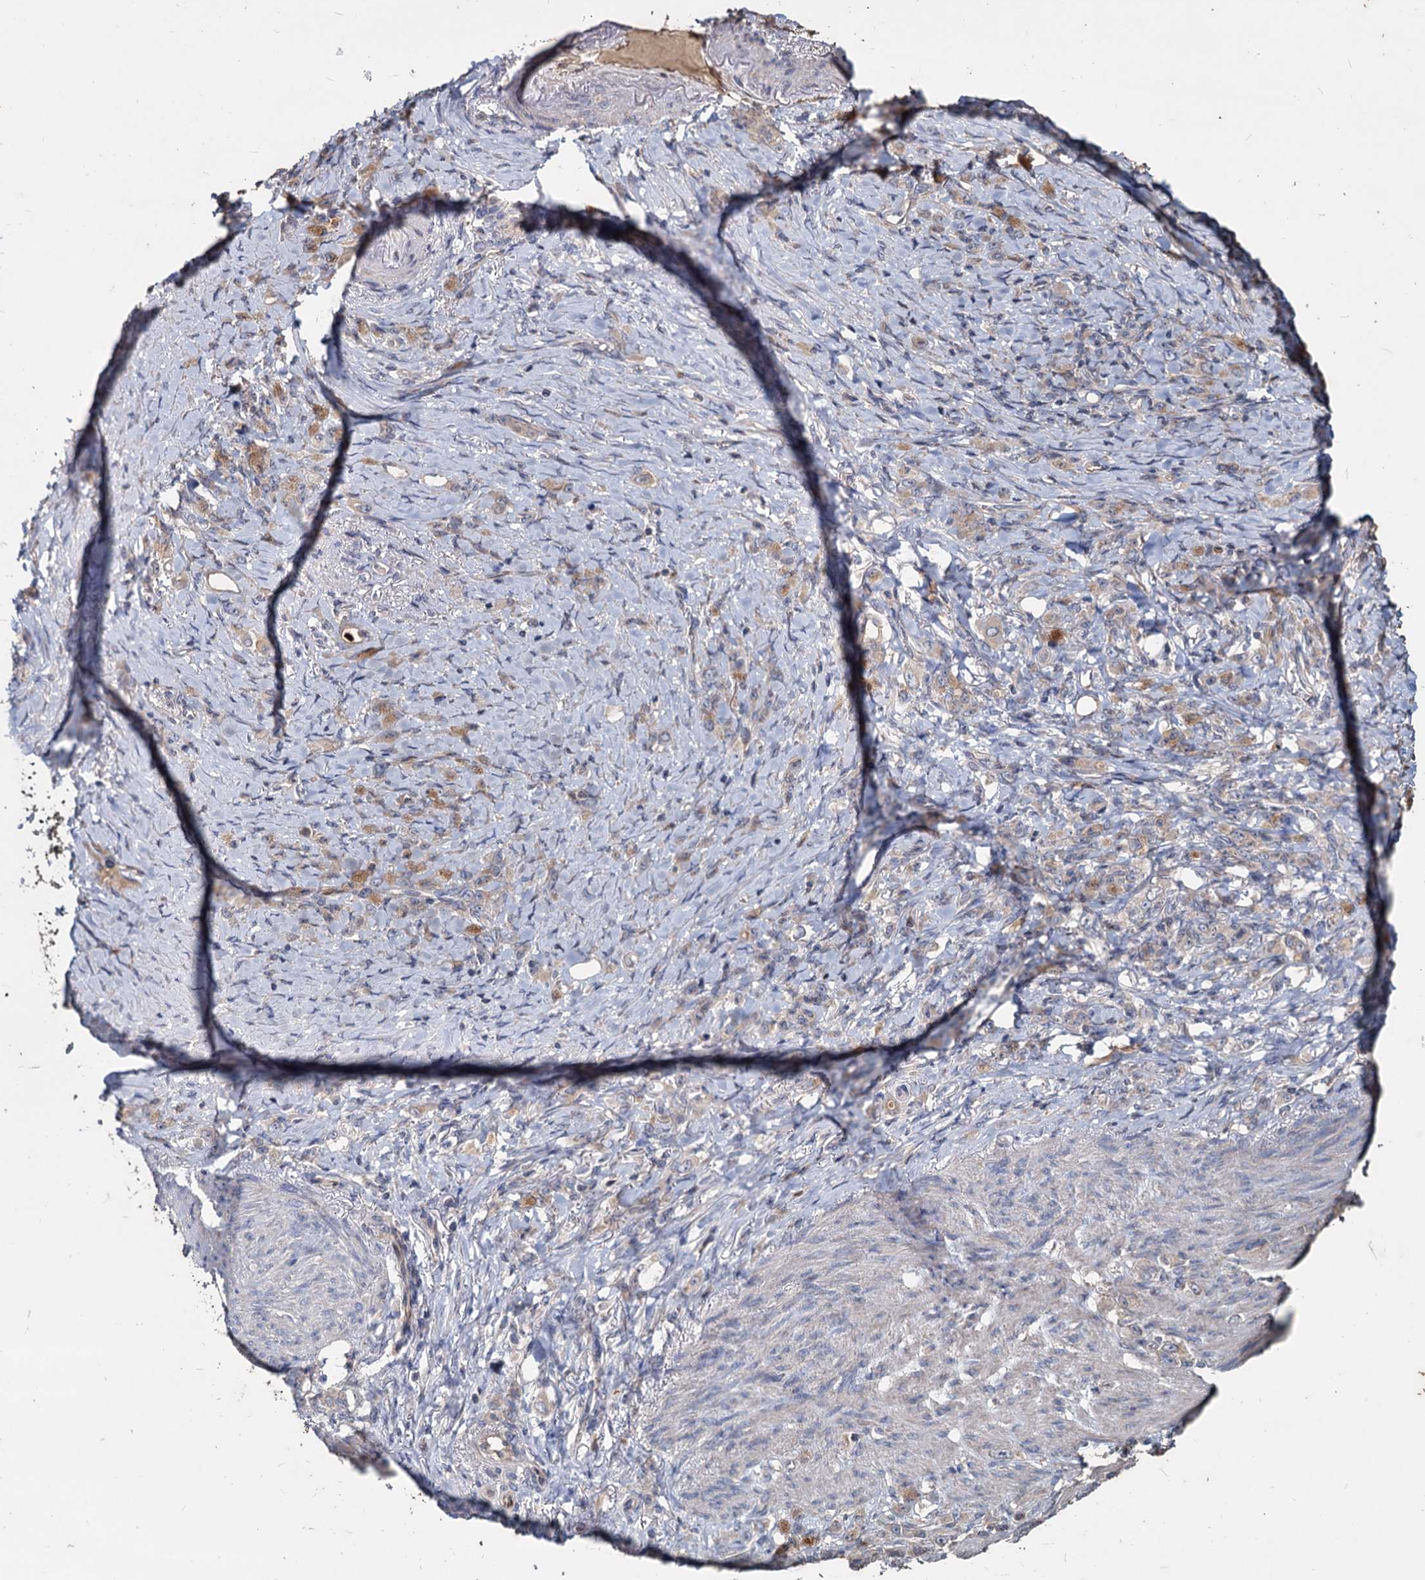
{"staining": {"intensity": "negative", "quantity": "none", "location": "none"}, "tissue": "stomach cancer", "cell_type": "Tumor cells", "image_type": "cancer", "snomed": [{"axis": "morphology", "description": "Adenocarcinoma, NOS"}, {"axis": "topography", "description": "Stomach"}], "caption": "Immunohistochemical staining of human stomach cancer shows no significant positivity in tumor cells. (DAB (3,3'-diaminobenzidine) immunohistochemistry, high magnification).", "gene": "DEPDC4", "patient": {"sex": "female", "age": 79}}